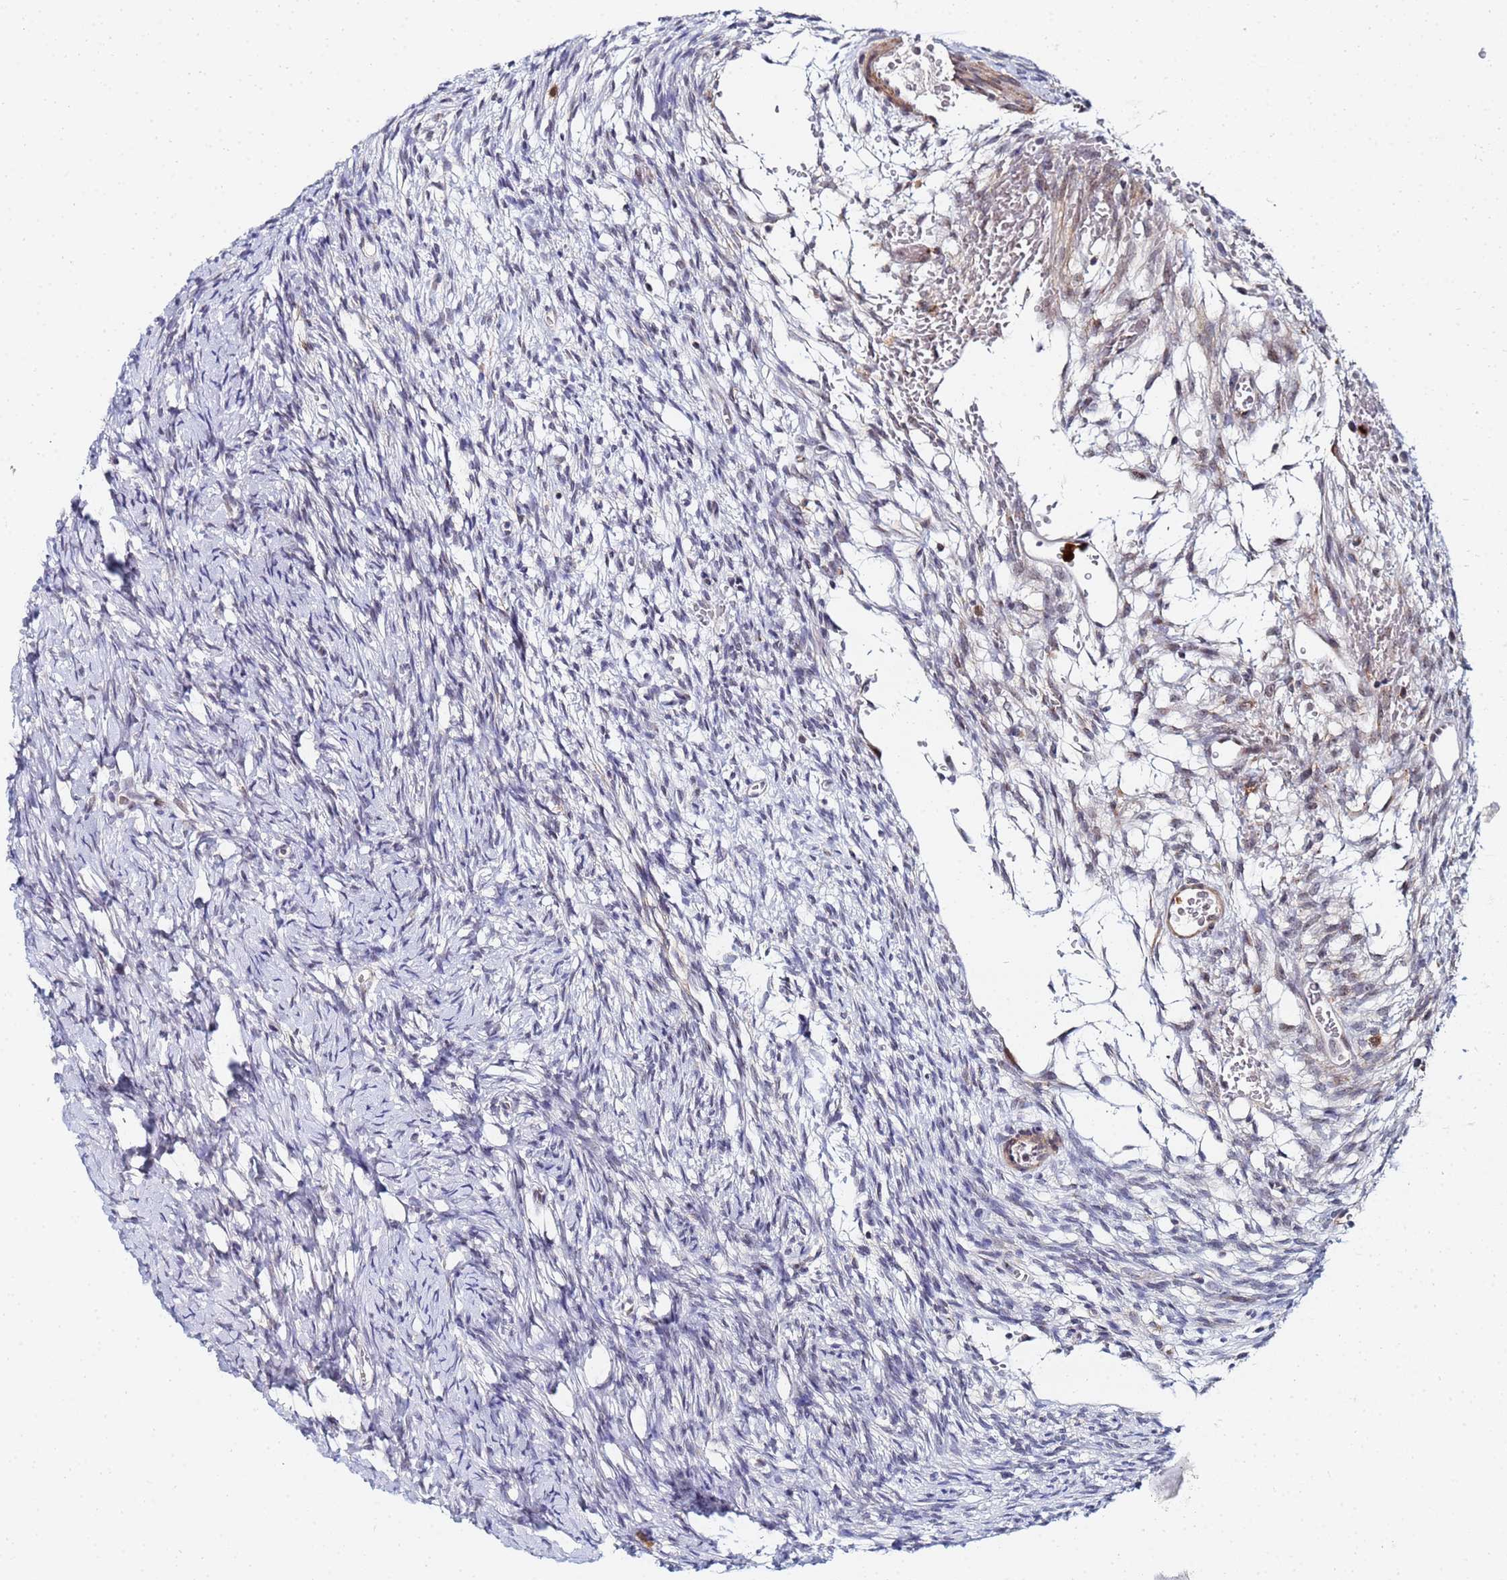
{"staining": {"intensity": "negative", "quantity": "none", "location": "none"}, "tissue": "ovary", "cell_type": "Ovarian stroma cells", "image_type": "normal", "snomed": [{"axis": "morphology", "description": "Normal tissue, NOS"}, {"axis": "topography", "description": "Ovary"}], "caption": "Immunohistochemical staining of benign ovary exhibits no significant positivity in ovarian stroma cells. (DAB immunohistochemistry visualized using brightfield microscopy, high magnification).", "gene": "MTCL1", "patient": {"sex": "female", "age": 39}}